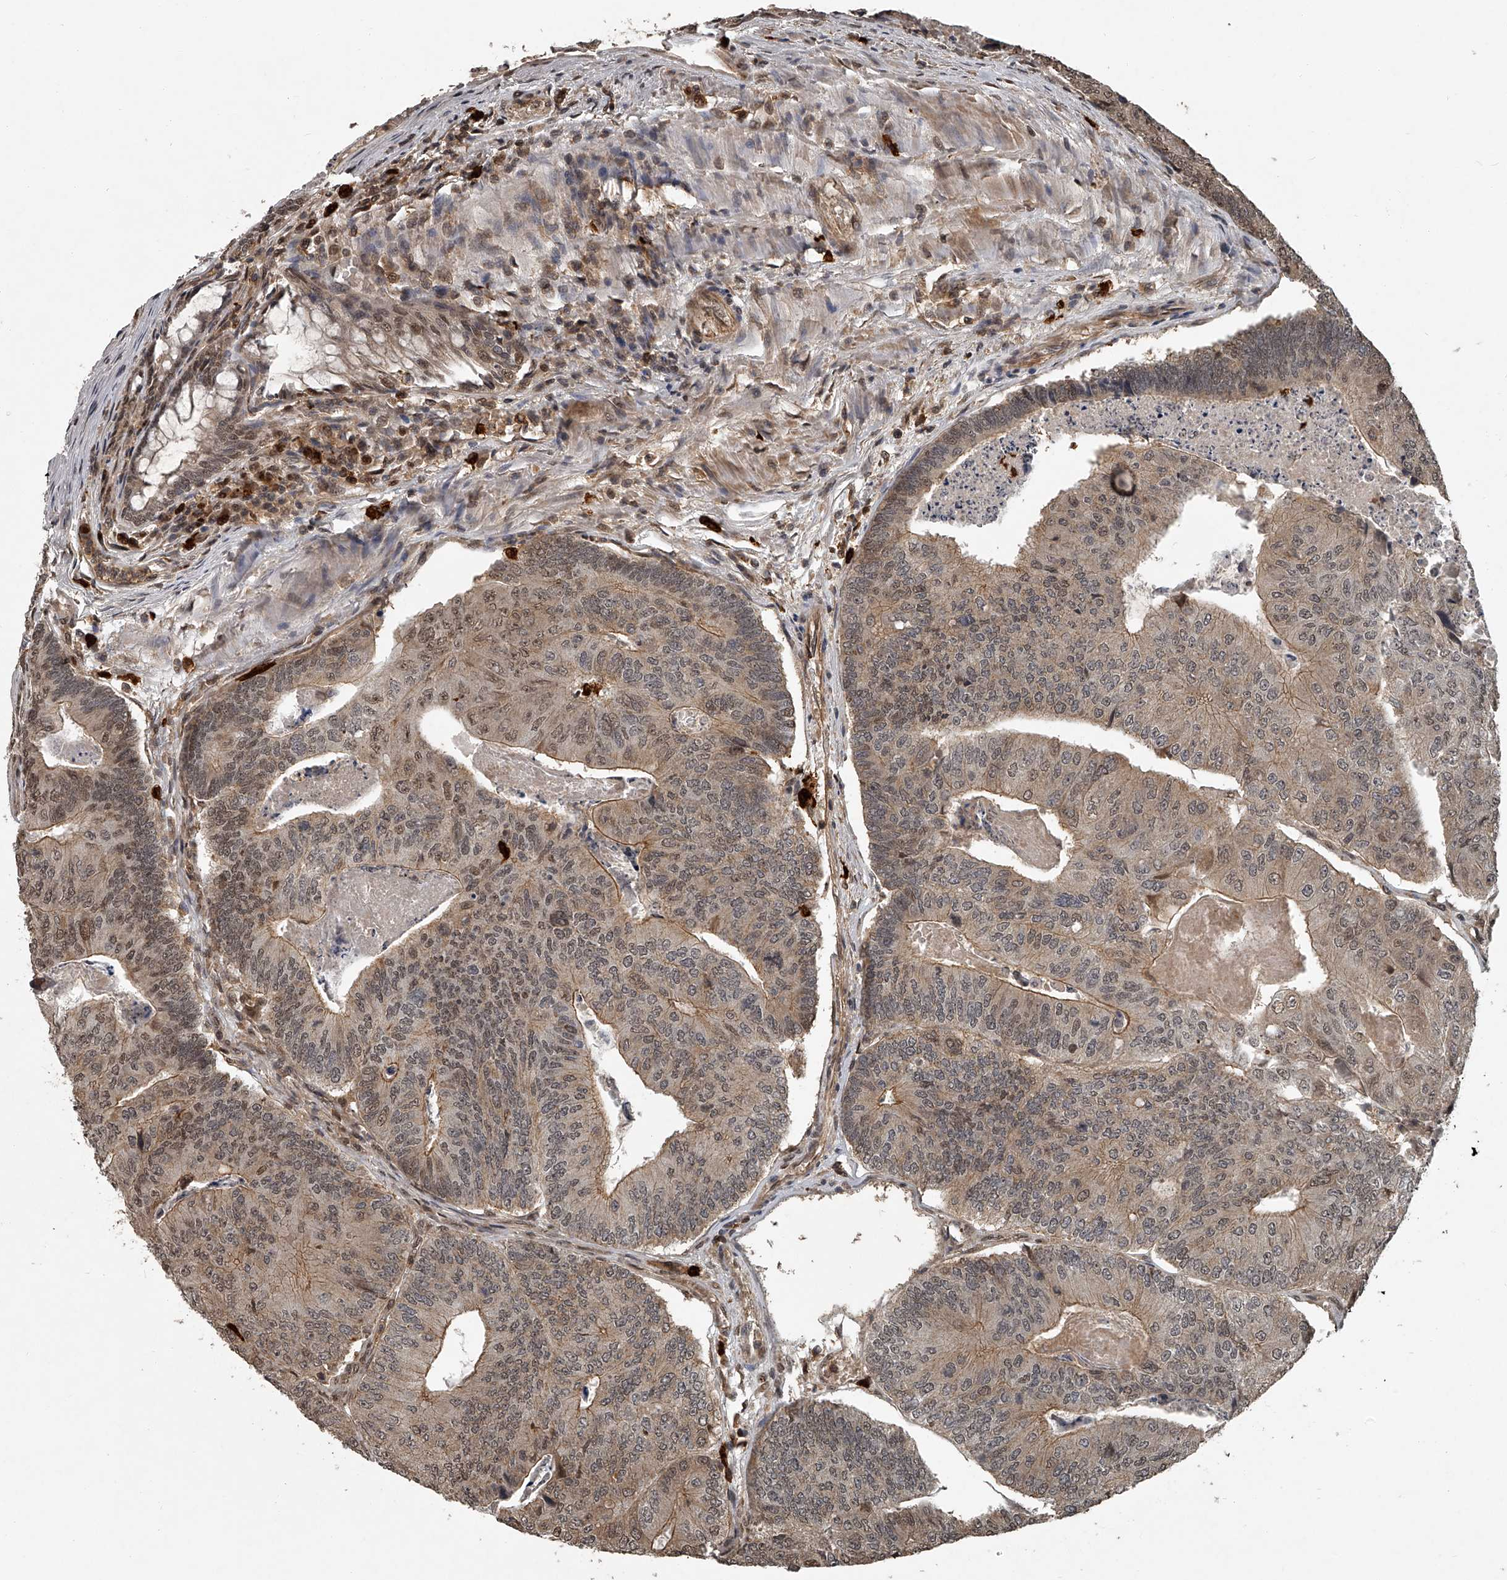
{"staining": {"intensity": "moderate", "quantity": ">75%", "location": "cytoplasmic/membranous,nuclear"}, "tissue": "colorectal cancer", "cell_type": "Tumor cells", "image_type": "cancer", "snomed": [{"axis": "morphology", "description": "Adenocarcinoma, NOS"}, {"axis": "topography", "description": "Colon"}], "caption": "An image showing moderate cytoplasmic/membranous and nuclear positivity in about >75% of tumor cells in colorectal cancer (adenocarcinoma), as visualized by brown immunohistochemical staining.", "gene": "PLEKHG1", "patient": {"sex": "female", "age": 67}}